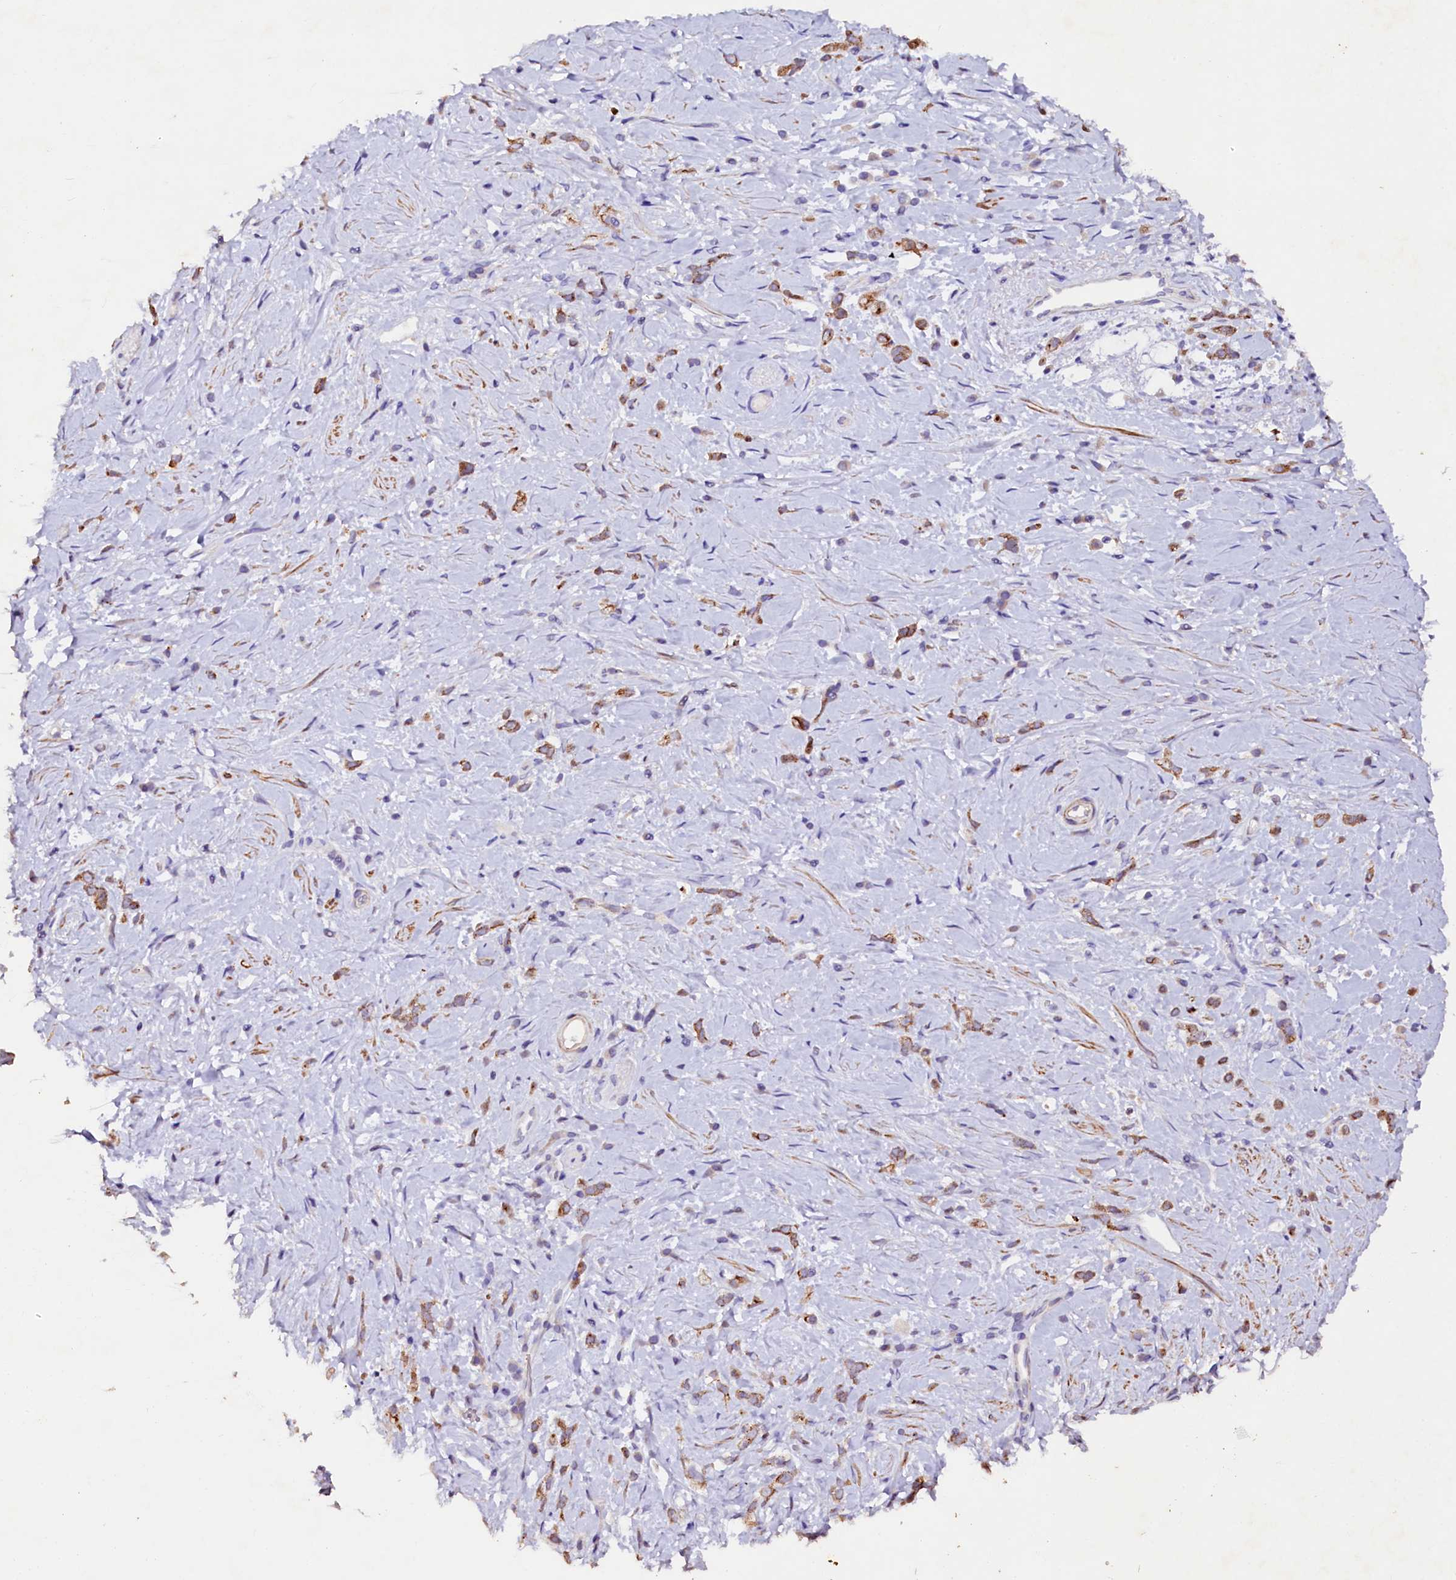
{"staining": {"intensity": "moderate", "quantity": "25%-75%", "location": "cytoplasmic/membranous"}, "tissue": "stomach cancer", "cell_type": "Tumor cells", "image_type": "cancer", "snomed": [{"axis": "morphology", "description": "Adenocarcinoma, NOS"}, {"axis": "topography", "description": "Stomach"}], "caption": "Adenocarcinoma (stomach) stained with a protein marker demonstrates moderate staining in tumor cells.", "gene": "VPS36", "patient": {"sex": "female", "age": 60}}